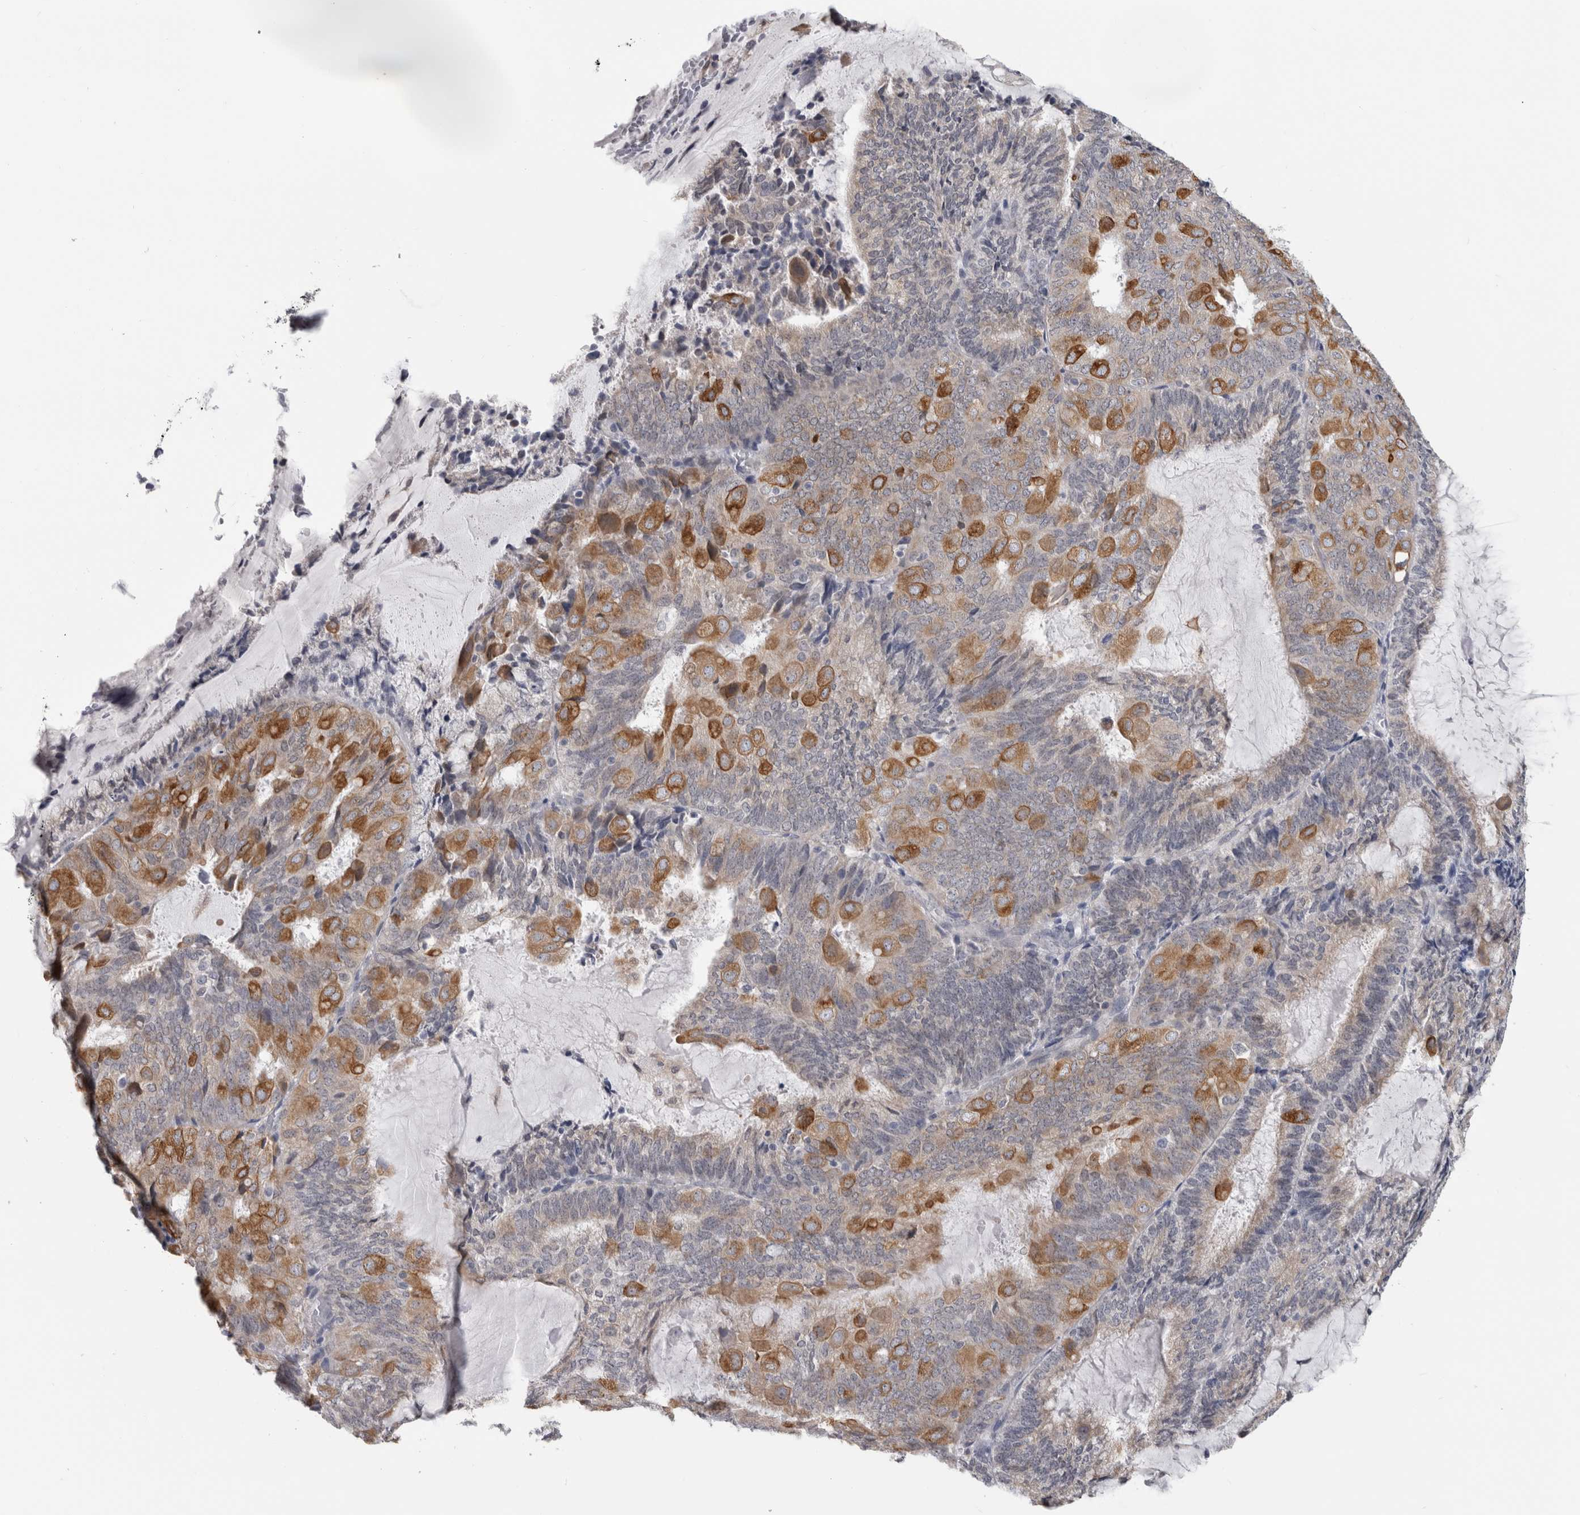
{"staining": {"intensity": "strong", "quantity": "<25%", "location": "cytoplasmic/membranous"}, "tissue": "endometrial cancer", "cell_type": "Tumor cells", "image_type": "cancer", "snomed": [{"axis": "morphology", "description": "Adenocarcinoma, NOS"}, {"axis": "topography", "description": "Endometrium"}], "caption": "An immunohistochemistry (IHC) photomicrograph of tumor tissue is shown. Protein staining in brown shows strong cytoplasmic/membranous positivity in adenocarcinoma (endometrial) within tumor cells. The staining was performed using DAB, with brown indicating positive protein expression. Nuclei are stained blue with hematoxylin.", "gene": "TMEM242", "patient": {"sex": "female", "age": 81}}